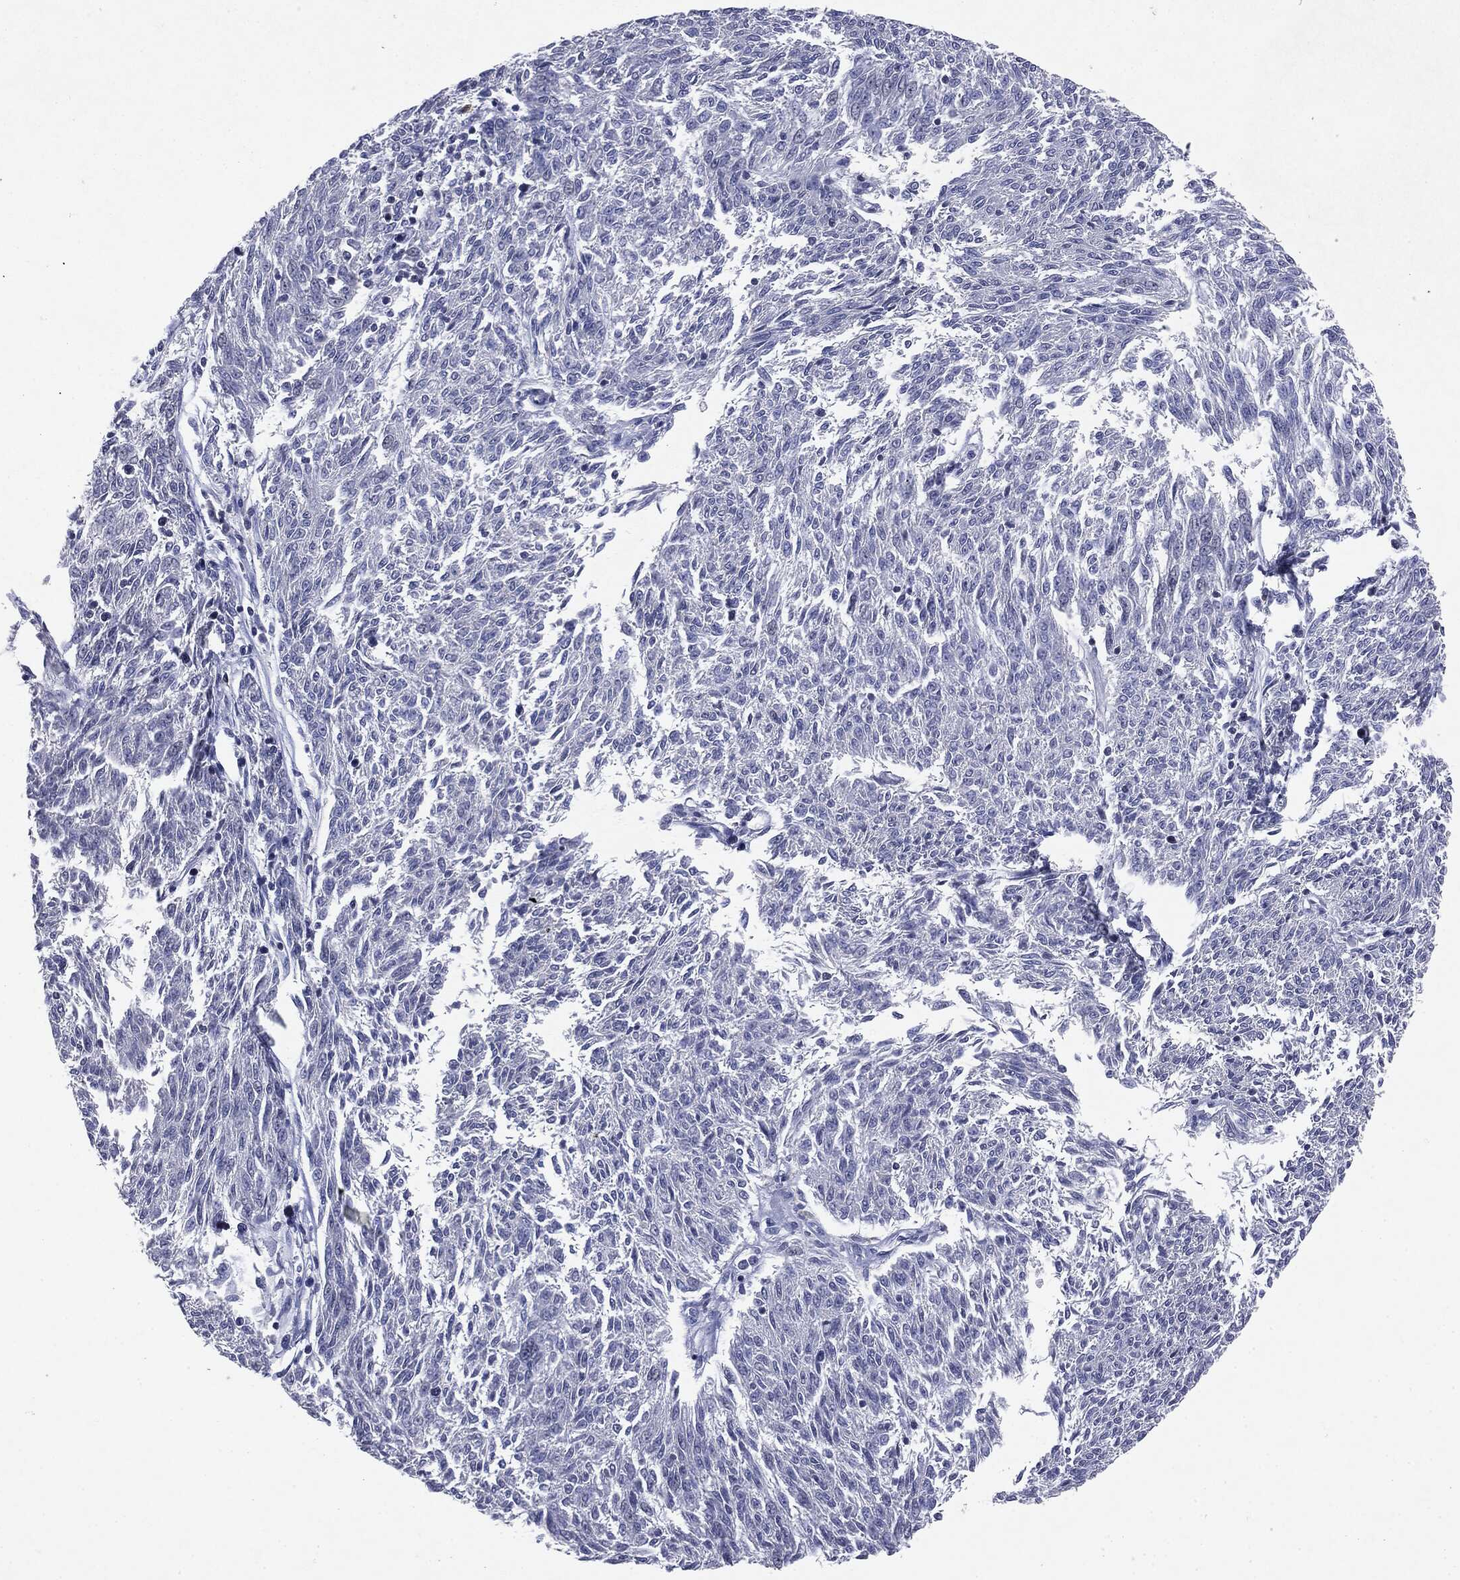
{"staining": {"intensity": "negative", "quantity": "none", "location": "none"}, "tissue": "melanoma", "cell_type": "Tumor cells", "image_type": "cancer", "snomed": [{"axis": "morphology", "description": "Malignant melanoma, NOS"}, {"axis": "topography", "description": "Skin"}], "caption": "The micrograph displays no staining of tumor cells in melanoma.", "gene": "KIF2C", "patient": {"sex": "female", "age": 72}}